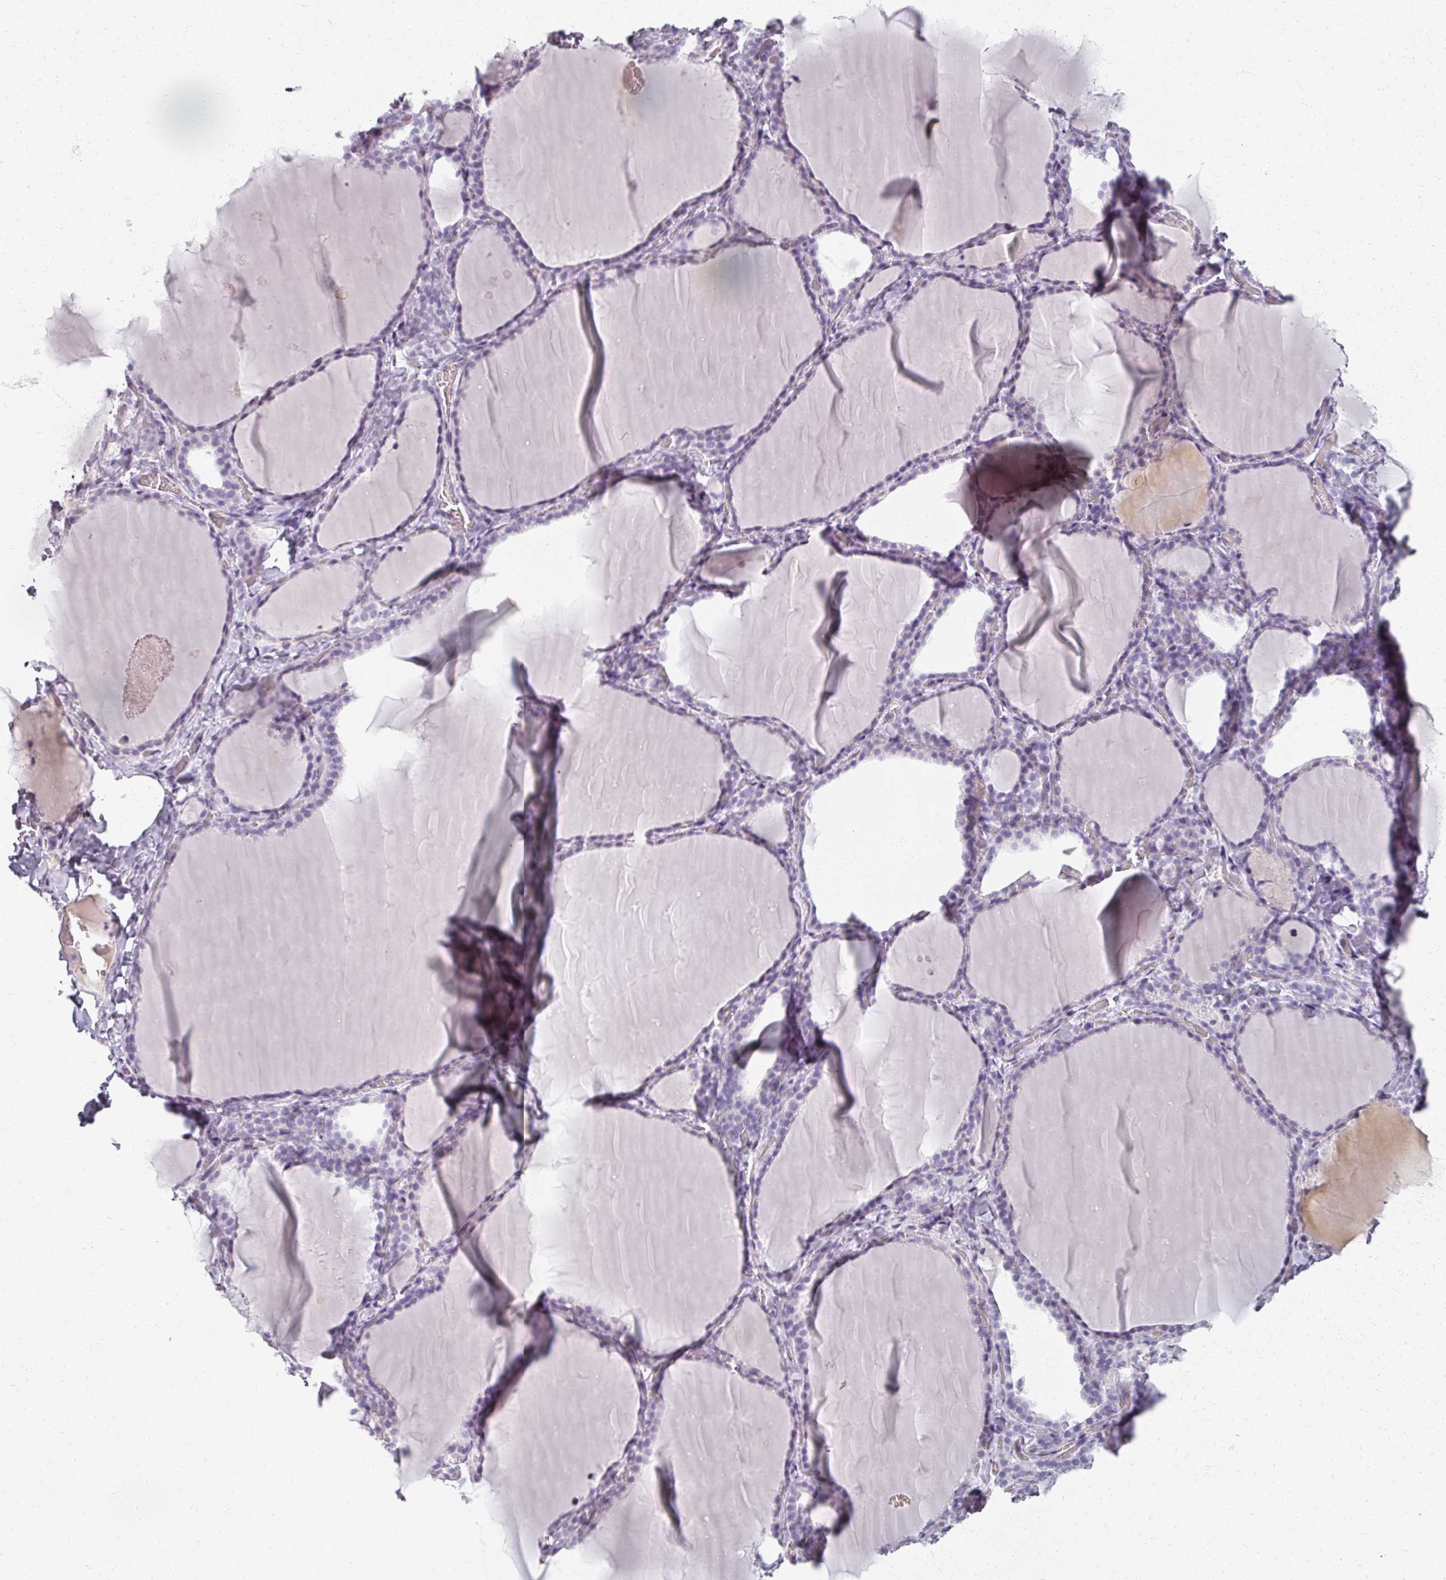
{"staining": {"intensity": "negative", "quantity": "none", "location": "none"}, "tissue": "thyroid gland", "cell_type": "Glandular cells", "image_type": "normal", "snomed": [{"axis": "morphology", "description": "Normal tissue, NOS"}, {"axis": "topography", "description": "Thyroid gland"}], "caption": "Immunohistochemistry (IHC) histopathology image of benign thyroid gland: thyroid gland stained with DAB demonstrates no significant protein staining in glandular cells. (Stains: DAB (3,3'-diaminobenzidine) IHC with hematoxylin counter stain, Microscopy: brightfield microscopy at high magnification).", "gene": "REG3A", "patient": {"sex": "female", "age": 22}}